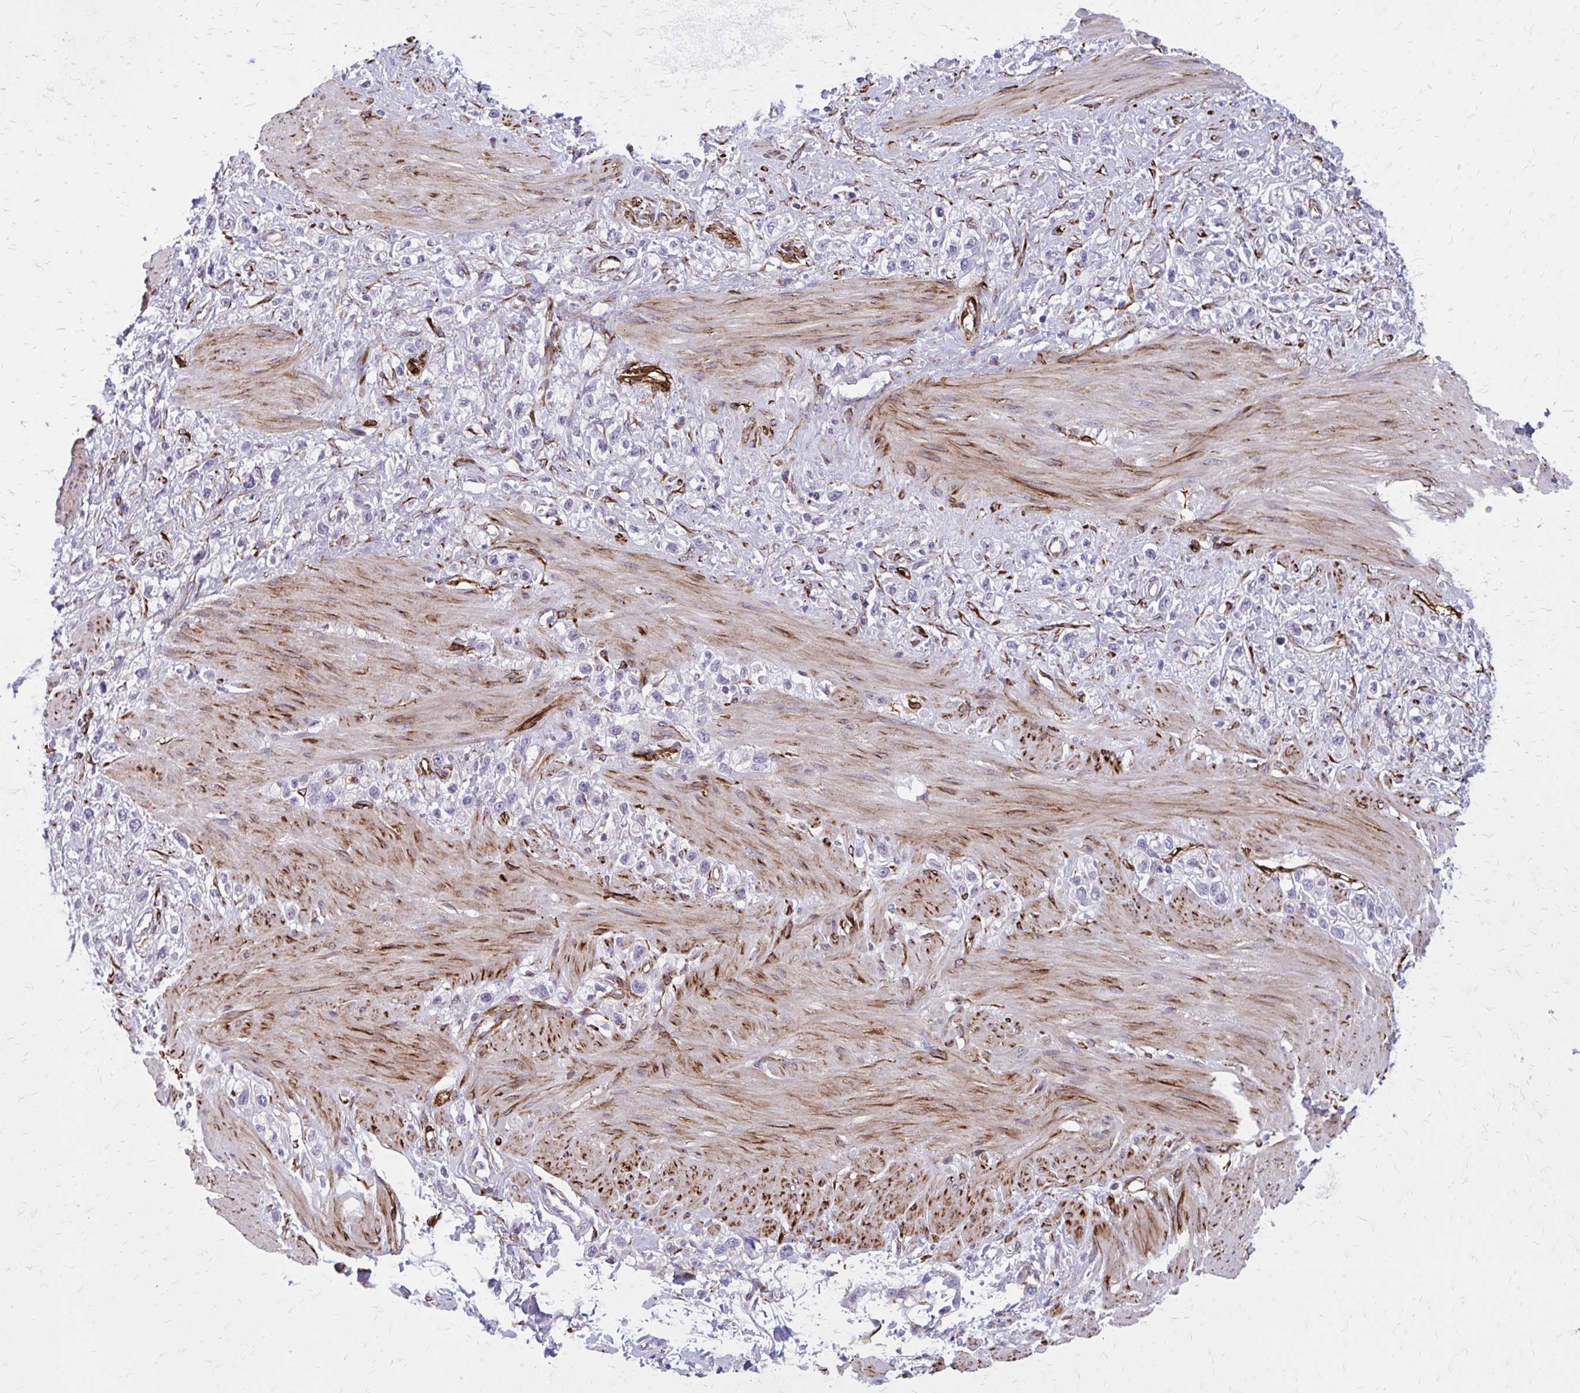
{"staining": {"intensity": "negative", "quantity": "none", "location": "none"}, "tissue": "stomach cancer", "cell_type": "Tumor cells", "image_type": "cancer", "snomed": [{"axis": "morphology", "description": "Adenocarcinoma, NOS"}, {"axis": "topography", "description": "Stomach"}], "caption": "IHC photomicrograph of human stomach cancer stained for a protein (brown), which exhibits no staining in tumor cells. (DAB (3,3'-diaminobenzidine) immunohistochemistry, high magnification).", "gene": "BEND5", "patient": {"sex": "female", "age": 65}}